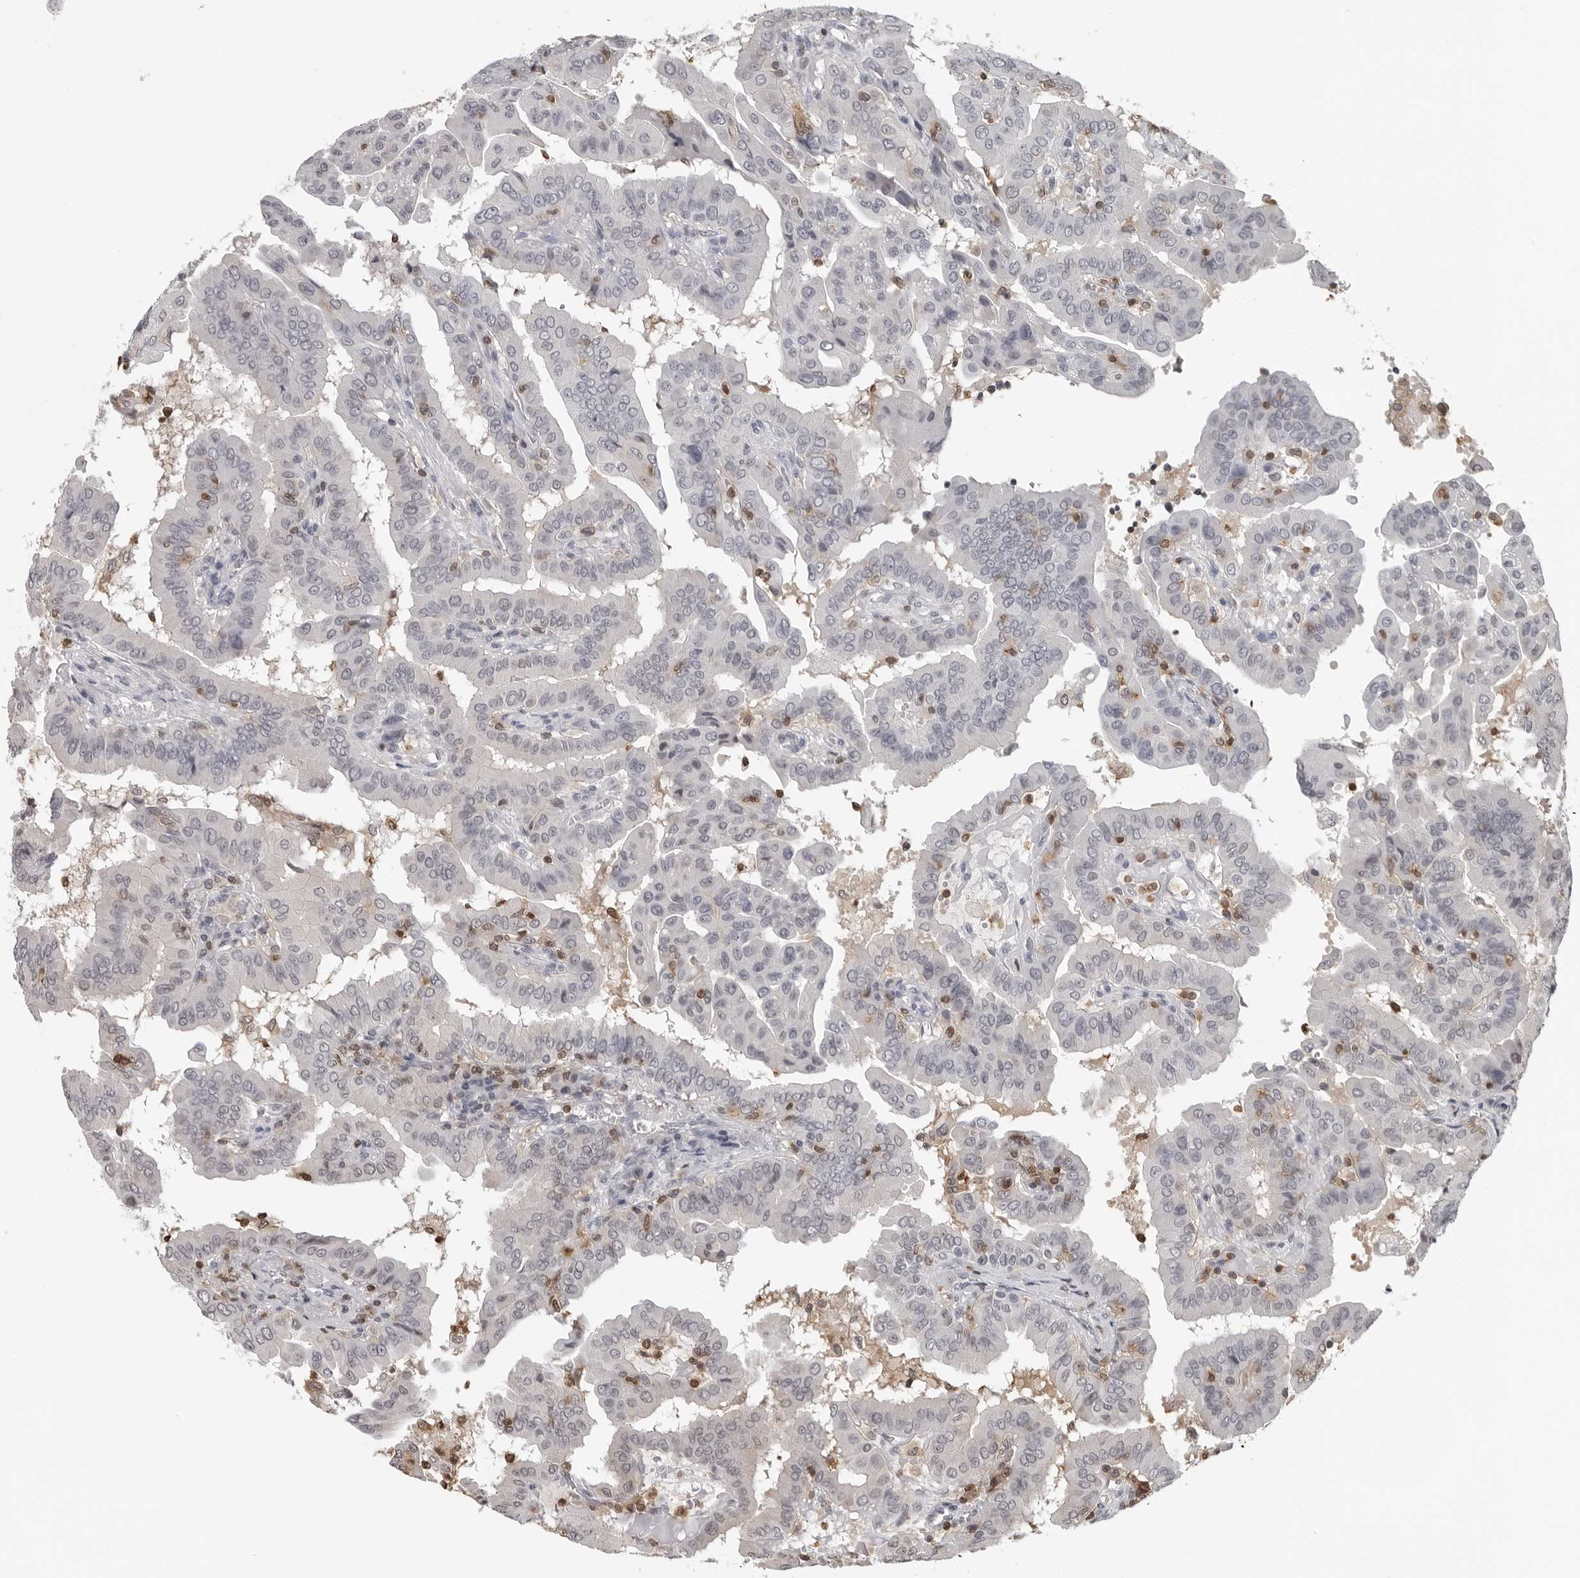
{"staining": {"intensity": "negative", "quantity": "none", "location": "none"}, "tissue": "thyroid cancer", "cell_type": "Tumor cells", "image_type": "cancer", "snomed": [{"axis": "morphology", "description": "Papillary adenocarcinoma, NOS"}, {"axis": "topography", "description": "Thyroid gland"}], "caption": "Immunohistochemistry of human thyroid cancer reveals no positivity in tumor cells.", "gene": "HSPH1", "patient": {"sex": "male", "age": 33}}